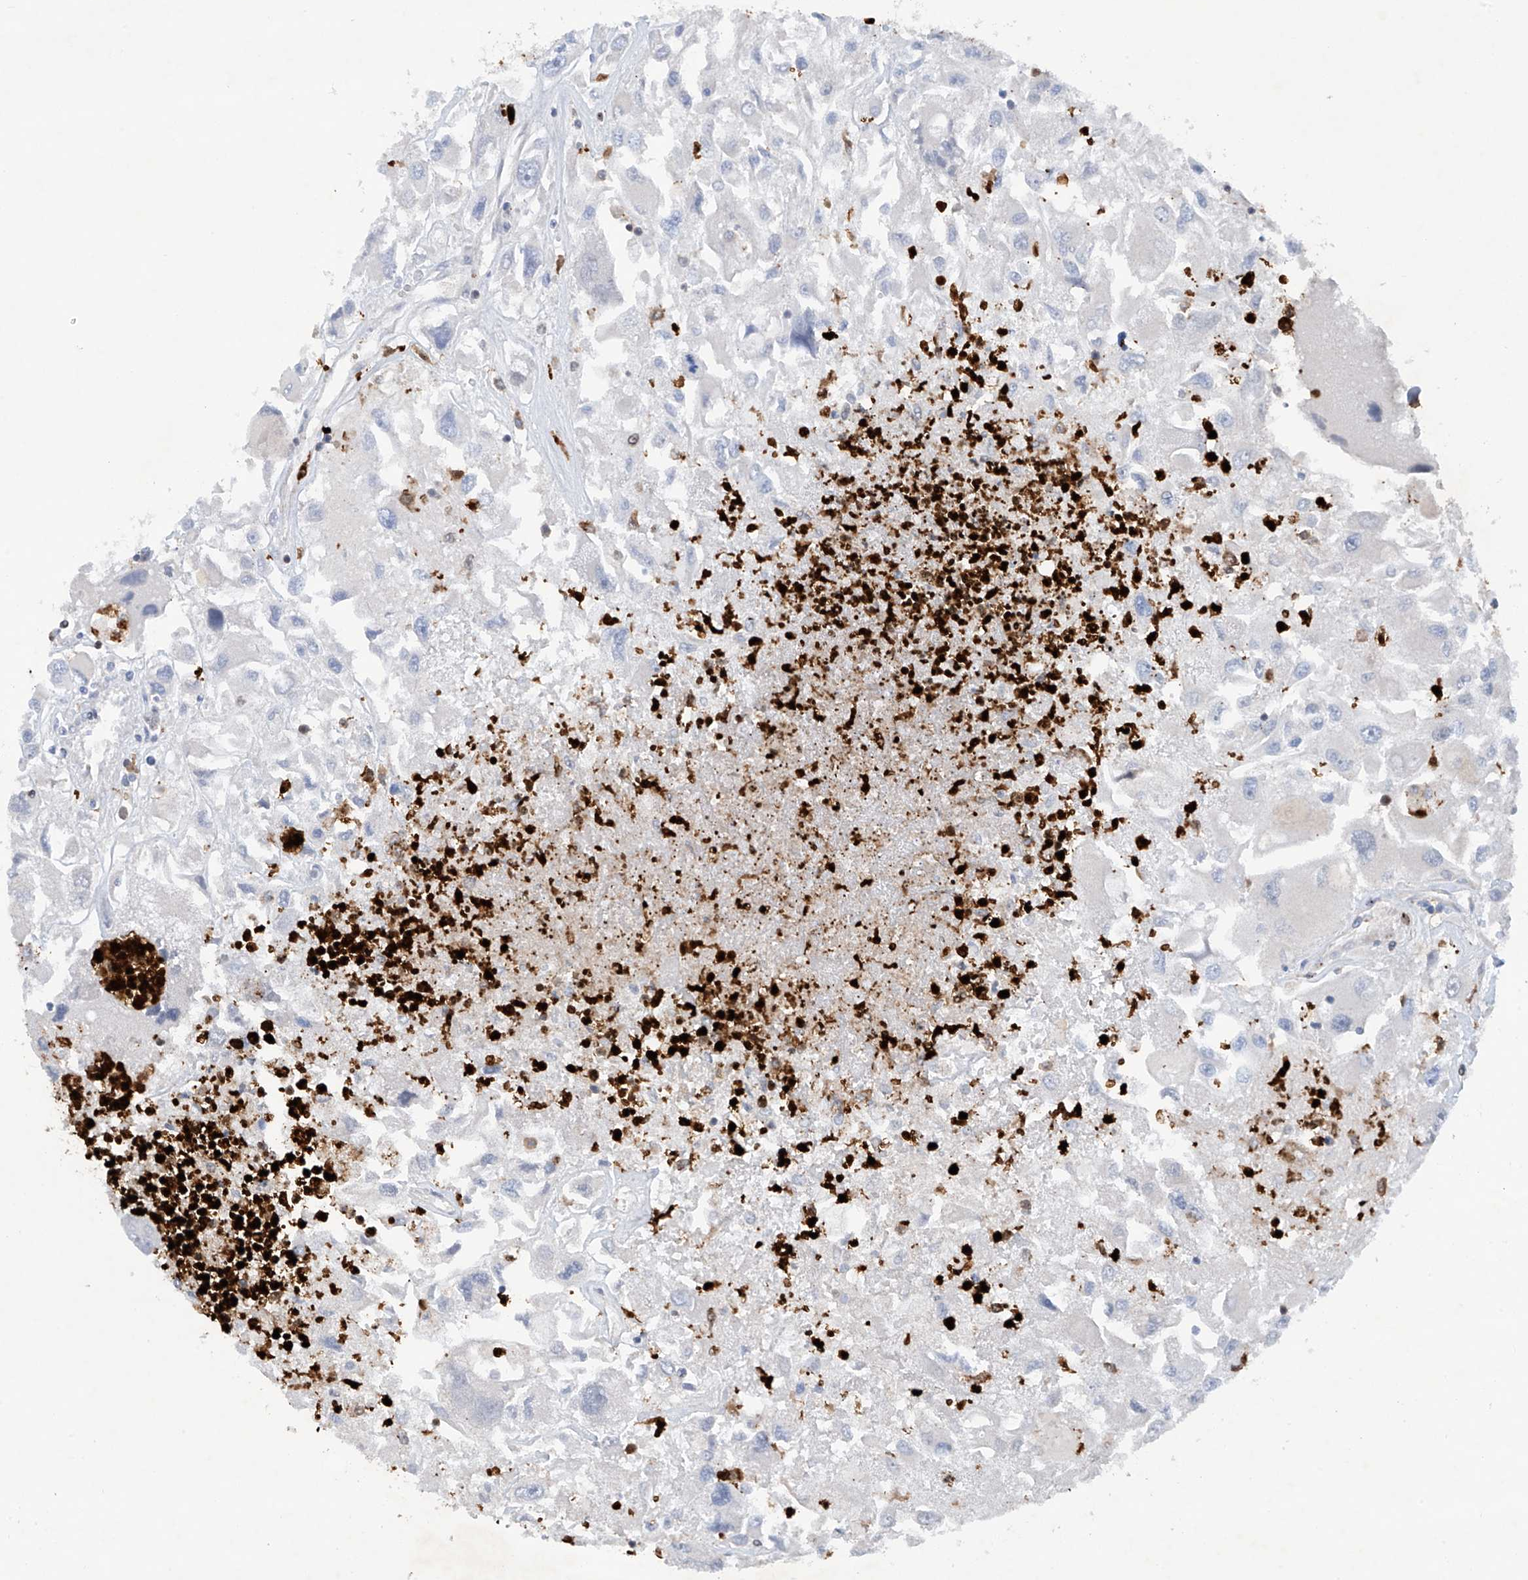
{"staining": {"intensity": "negative", "quantity": "none", "location": "none"}, "tissue": "renal cancer", "cell_type": "Tumor cells", "image_type": "cancer", "snomed": [{"axis": "morphology", "description": "Adenocarcinoma, NOS"}, {"axis": "topography", "description": "Kidney"}], "caption": "IHC of human renal cancer (adenocarcinoma) exhibits no expression in tumor cells.", "gene": "PHACTR2", "patient": {"sex": "female", "age": 52}}